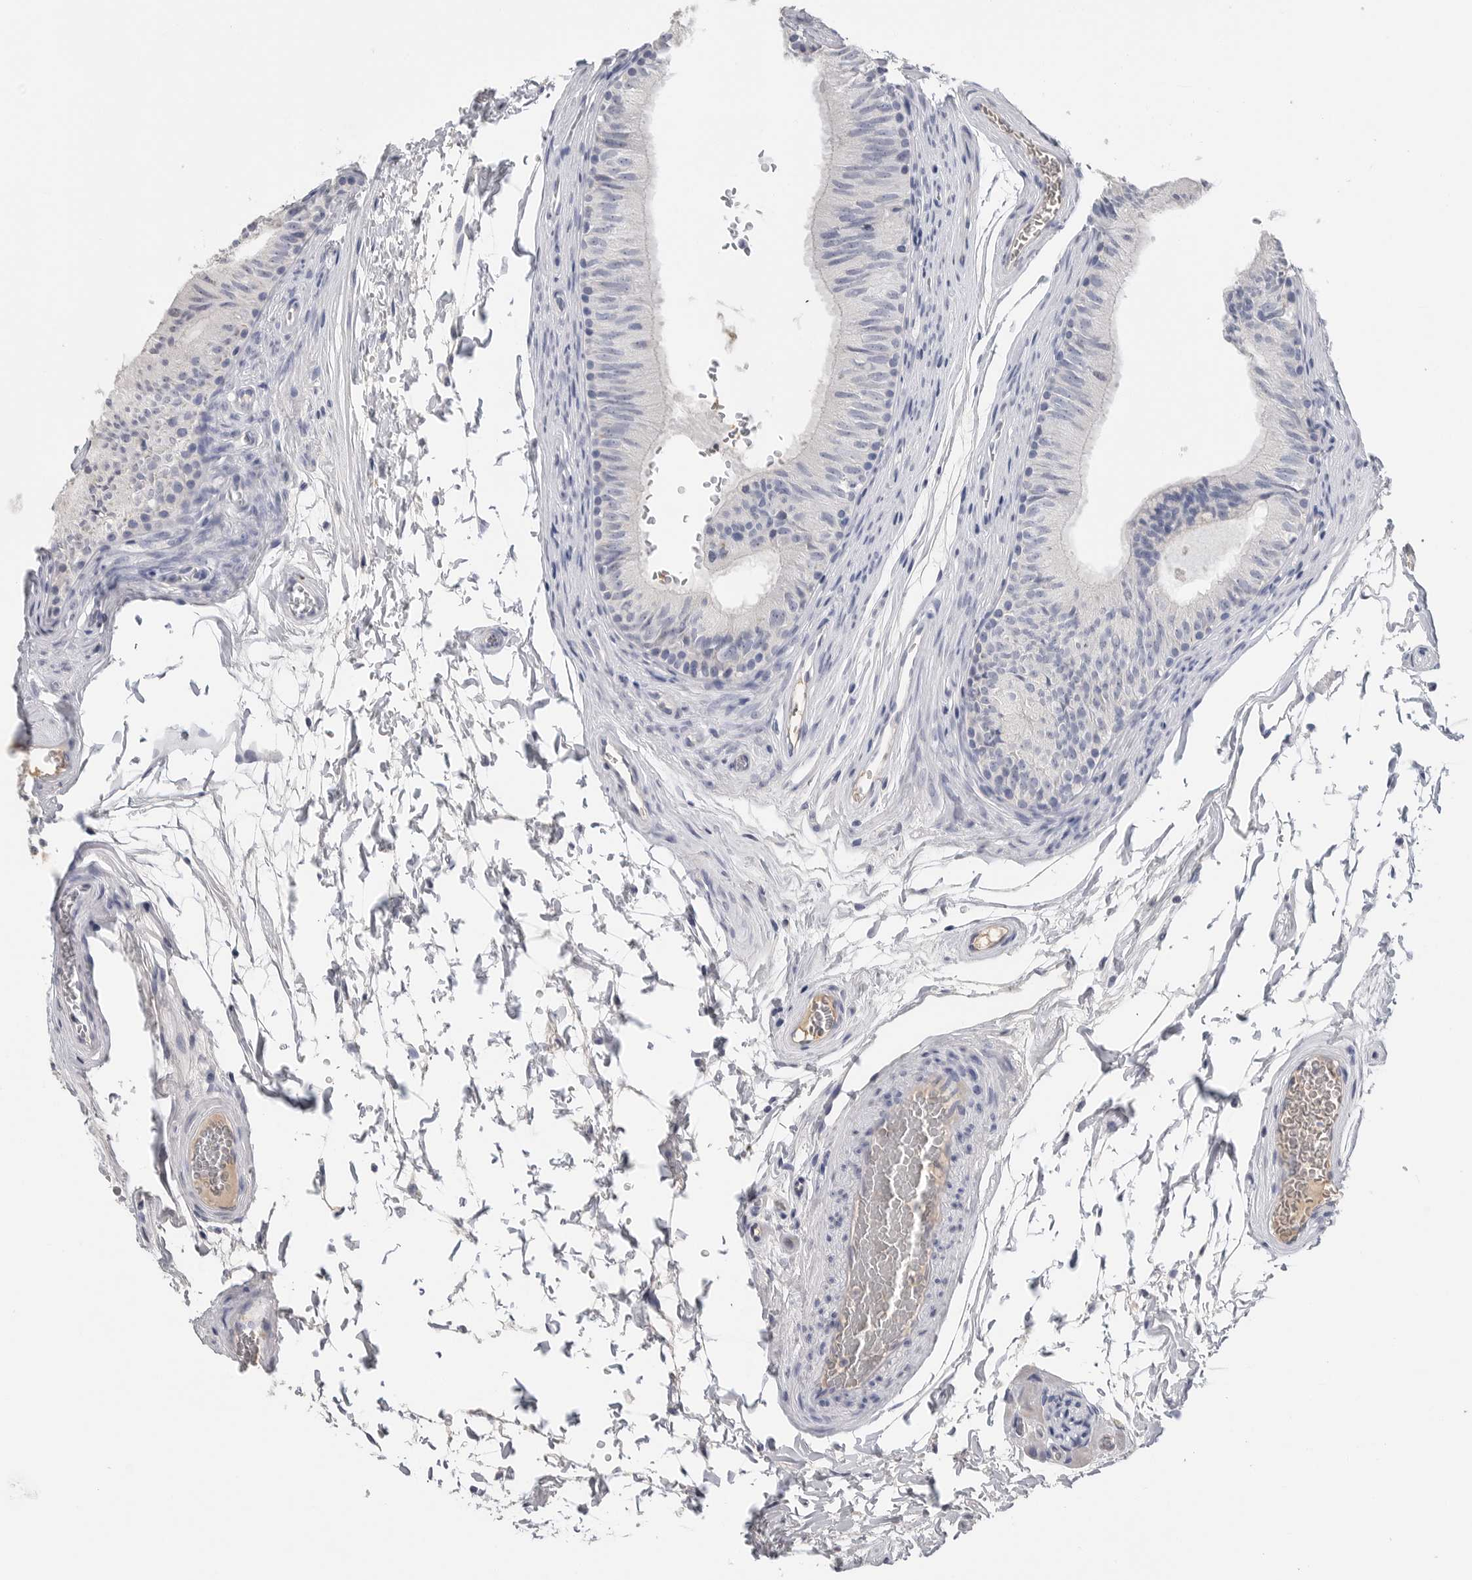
{"staining": {"intensity": "negative", "quantity": "none", "location": "none"}, "tissue": "epididymis", "cell_type": "Glandular cells", "image_type": "normal", "snomed": [{"axis": "morphology", "description": "Normal tissue, NOS"}, {"axis": "topography", "description": "Epididymis"}], "caption": "High power microscopy histopathology image of an IHC micrograph of unremarkable epididymis, revealing no significant expression in glandular cells. (Stains: DAB (3,3'-diaminobenzidine) IHC with hematoxylin counter stain, Microscopy: brightfield microscopy at high magnification).", "gene": "FABP6", "patient": {"sex": "male", "age": 36}}